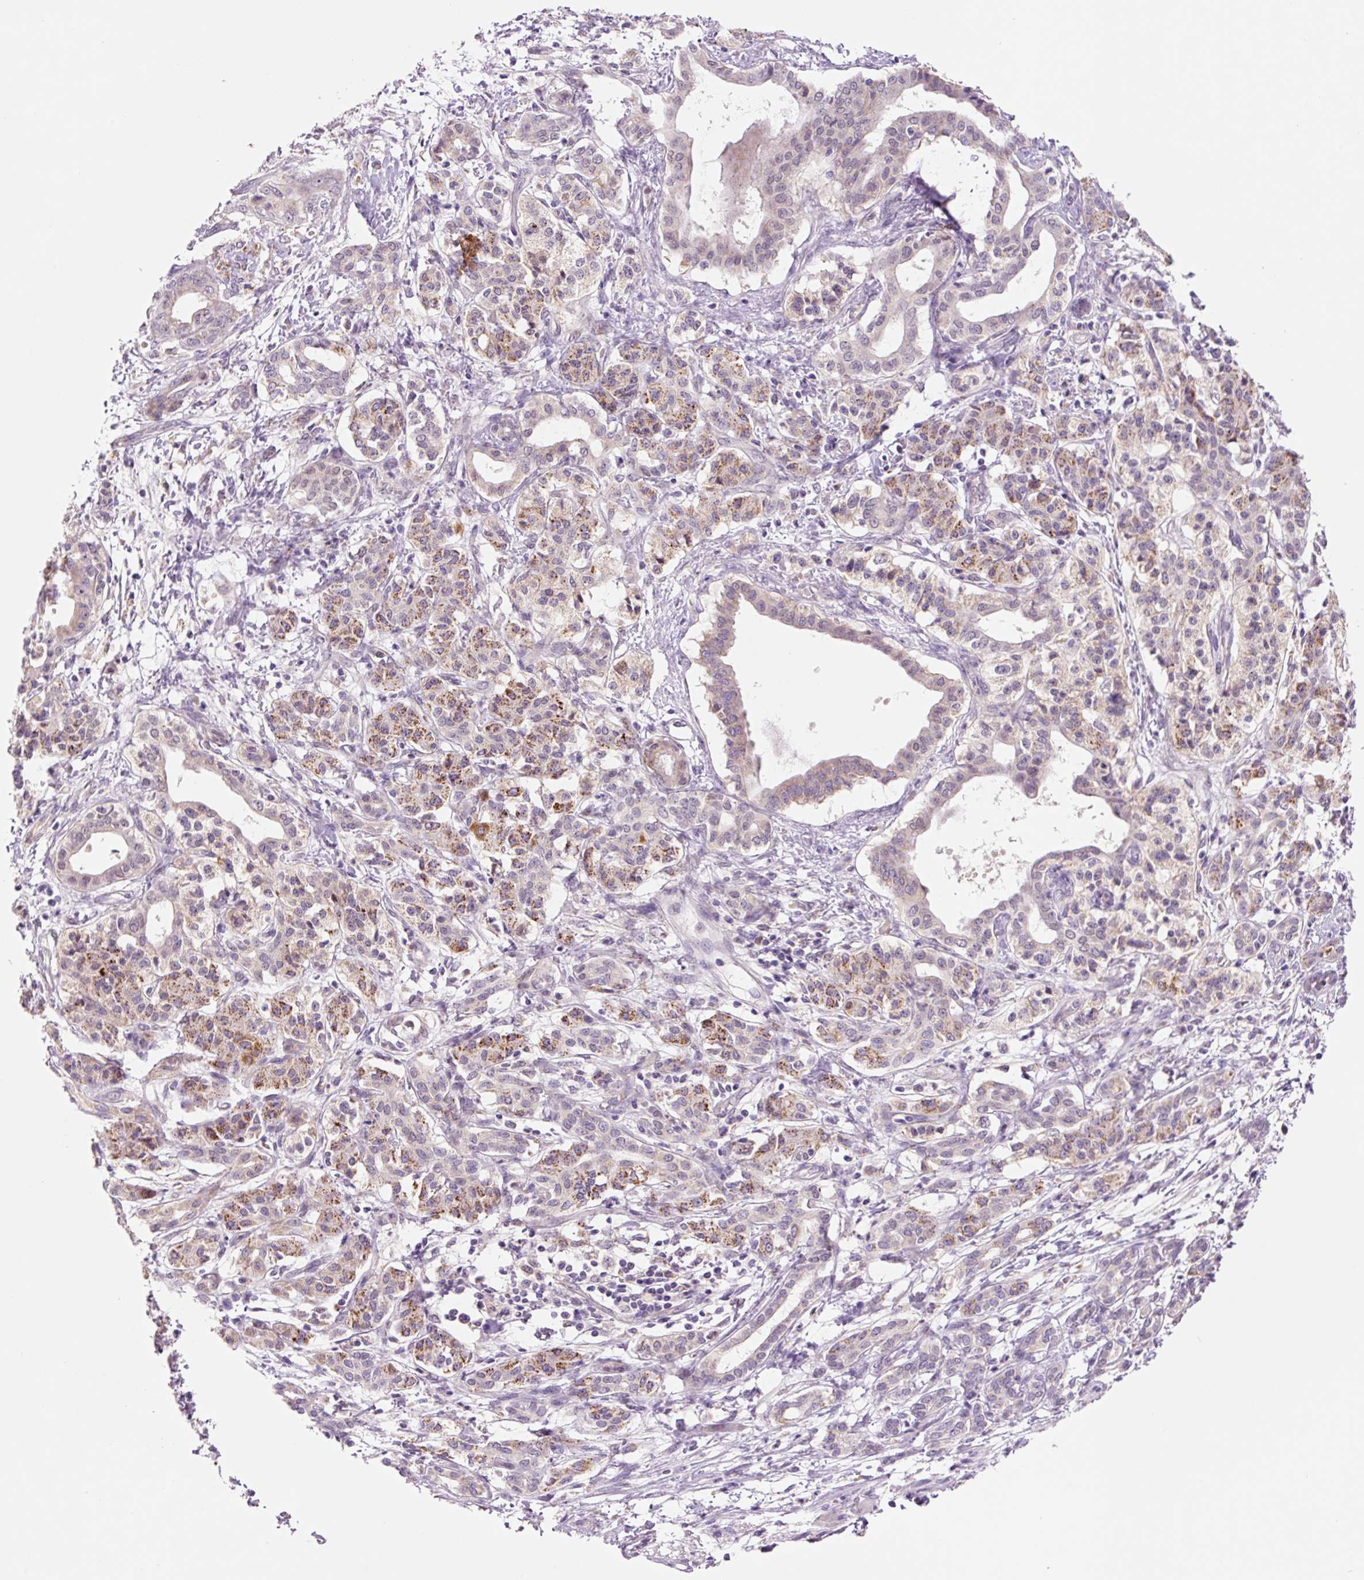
{"staining": {"intensity": "moderate", "quantity": "<25%", "location": "cytoplasmic/membranous"}, "tissue": "pancreatic cancer", "cell_type": "Tumor cells", "image_type": "cancer", "snomed": [{"axis": "morphology", "description": "Adenocarcinoma, NOS"}, {"axis": "topography", "description": "Pancreas"}], "caption": "Pancreatic adenocarcinoma was stained to show a protein in brown. There is low levels of moderate cytoplasmic/membranous staining in about <25% of tumor cells.", "gene": "PCK2", "patient": {"sex": "male", "age": 58}}